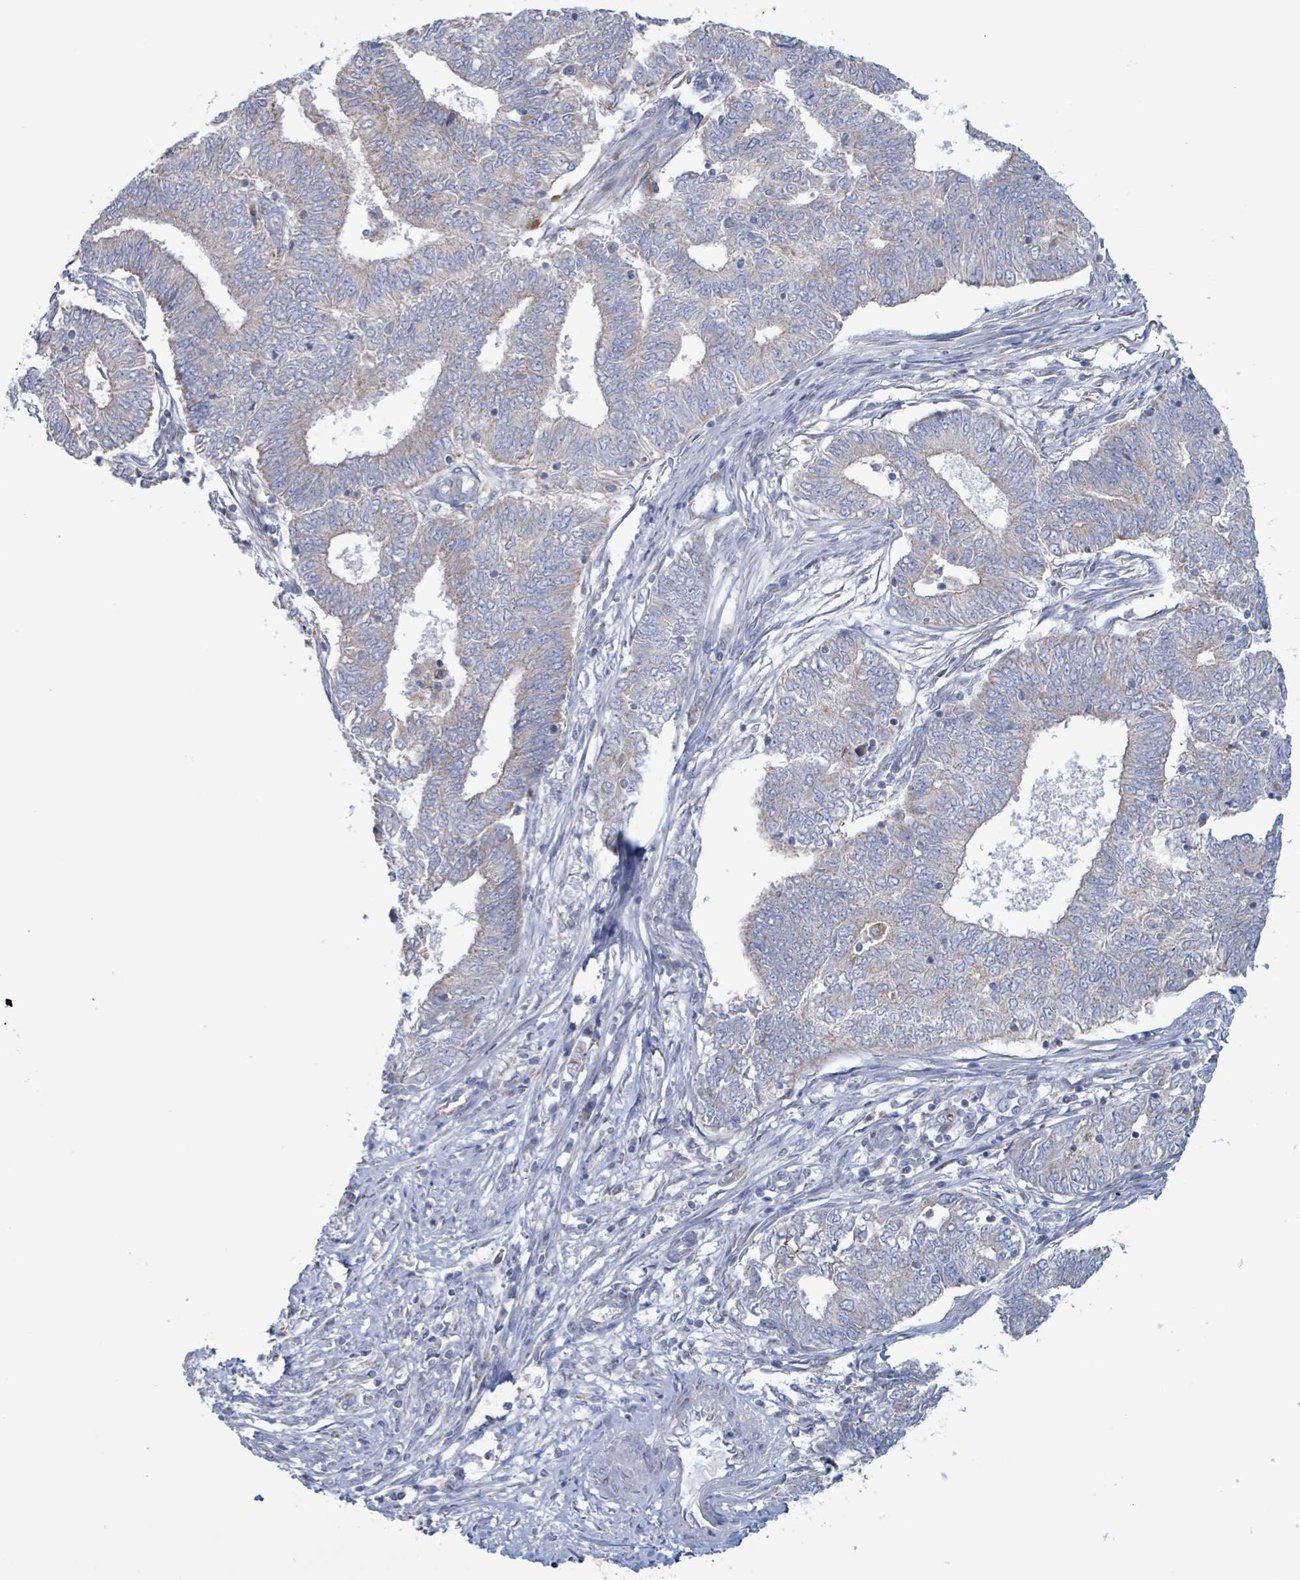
{"staining": {"intensity": "weak", "quantity": "<25%", "location": "cytoplasmic/membranous"}, "tissue": "endometrial cancer", "cell_type": "Tumor cells", "image_type": "cancer", "snomed": [{"axis": "morphology", "description": "Adenocarcinoma, NOS"}, {"axis": "topography", "description": "Endometrium"}], "caption": "Immunohistochemical staining of endometrial cancer shows no significant staining in tumor cells.", "gene": "AKR1C4", "patient": {"sex": "female", "age": 62}}